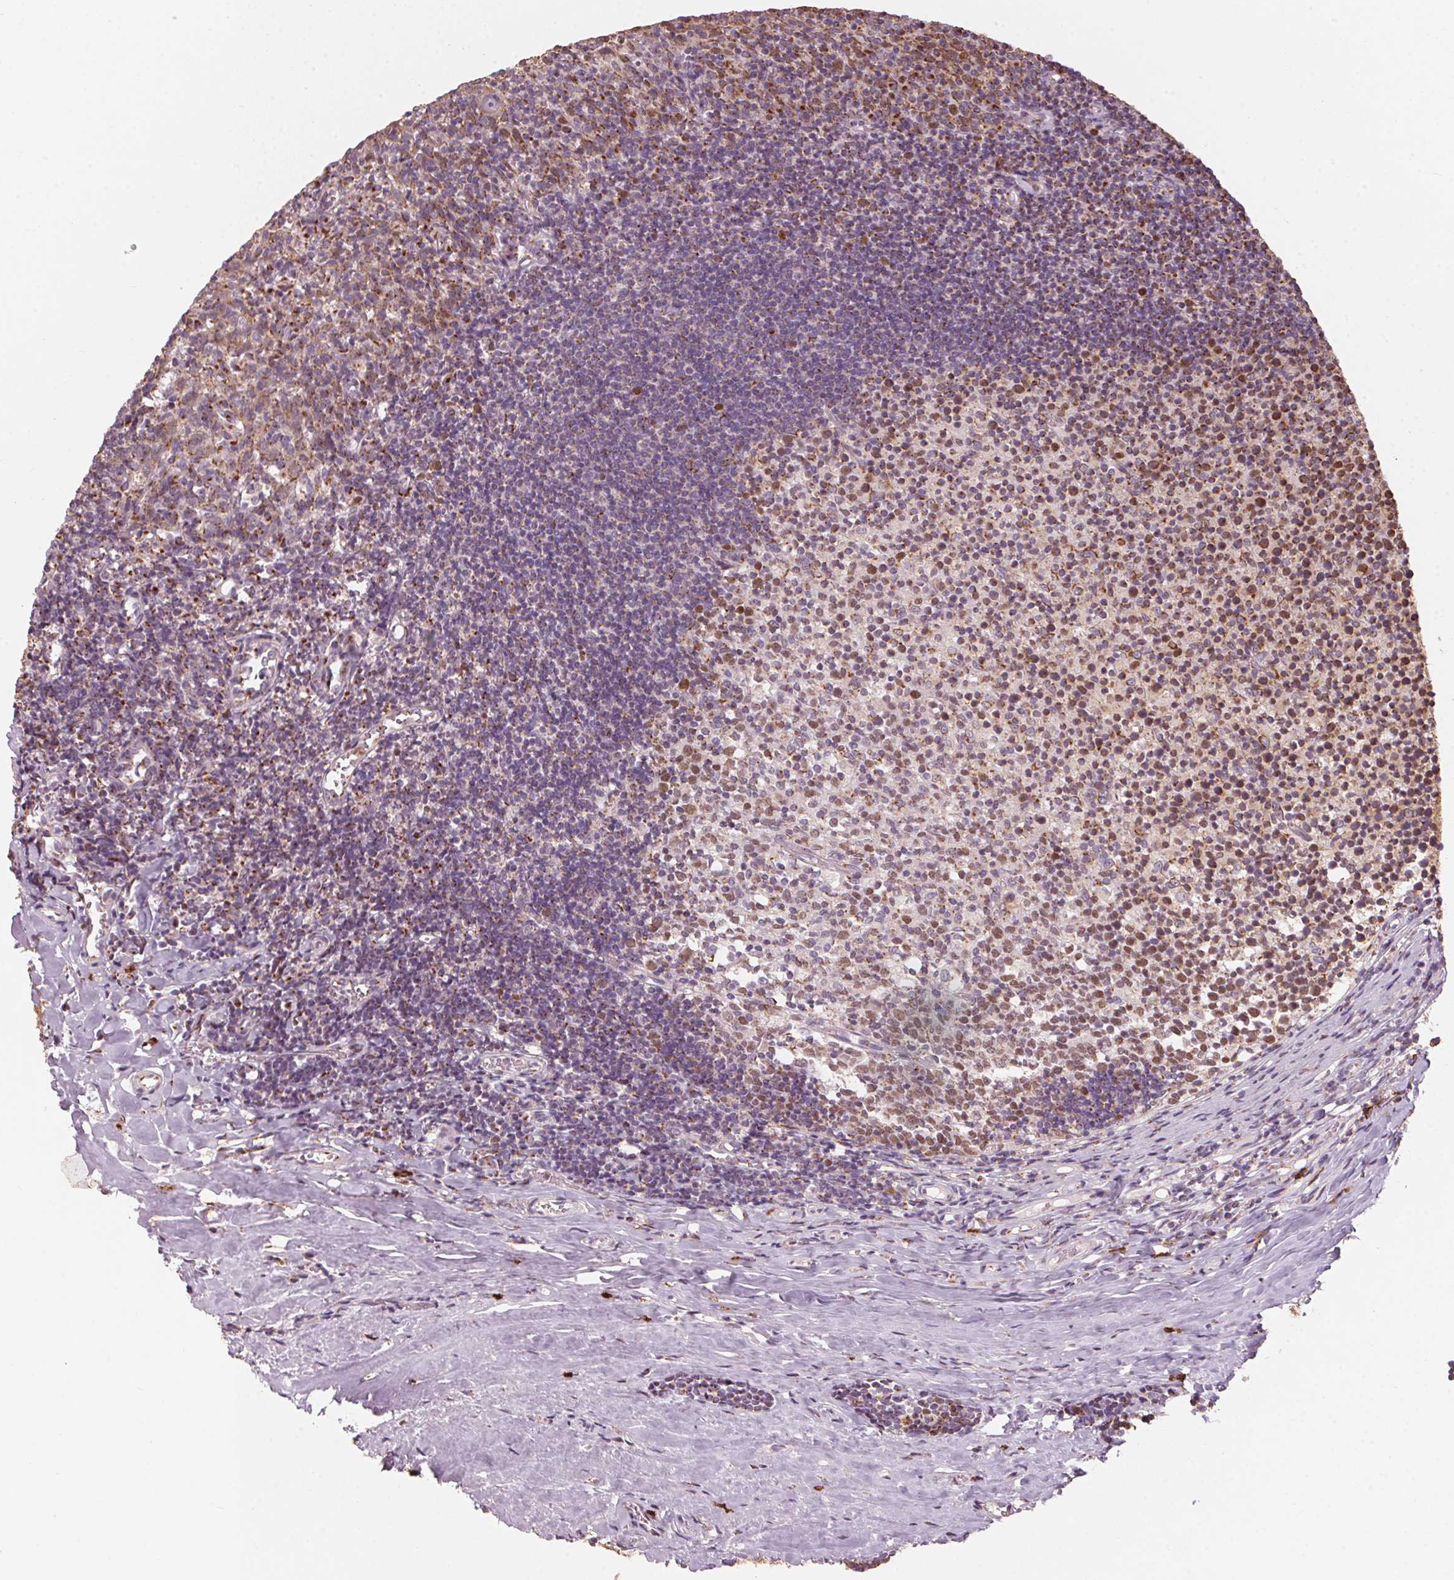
{"staining": {"intensity": "moderate", "quantity": ">75%", "location": "cytoplasmic/membranous"}, "tissue": "tonsil", "cell_type": "Germinal center cells", "image_type": "normal", "snomed": [{"axis": "morphology", "description": "Normal tissue, NOS"}, {"axis": "topography", "description": "Tonsil"}], "caption": "Brown immunohistochemical staining in benign human tonsil exhibits moderate cytoplasmic/membranous positivity in about >75% of germinal center cells. The staining is performed using DAB (3,3'-diaminobenzidine) brown chromogen to label protein expression. The nuclei are counter-stained blue using hematoxylin.", "gene": "TOMM70", "patient": {"sex": "female", "age": 10}}